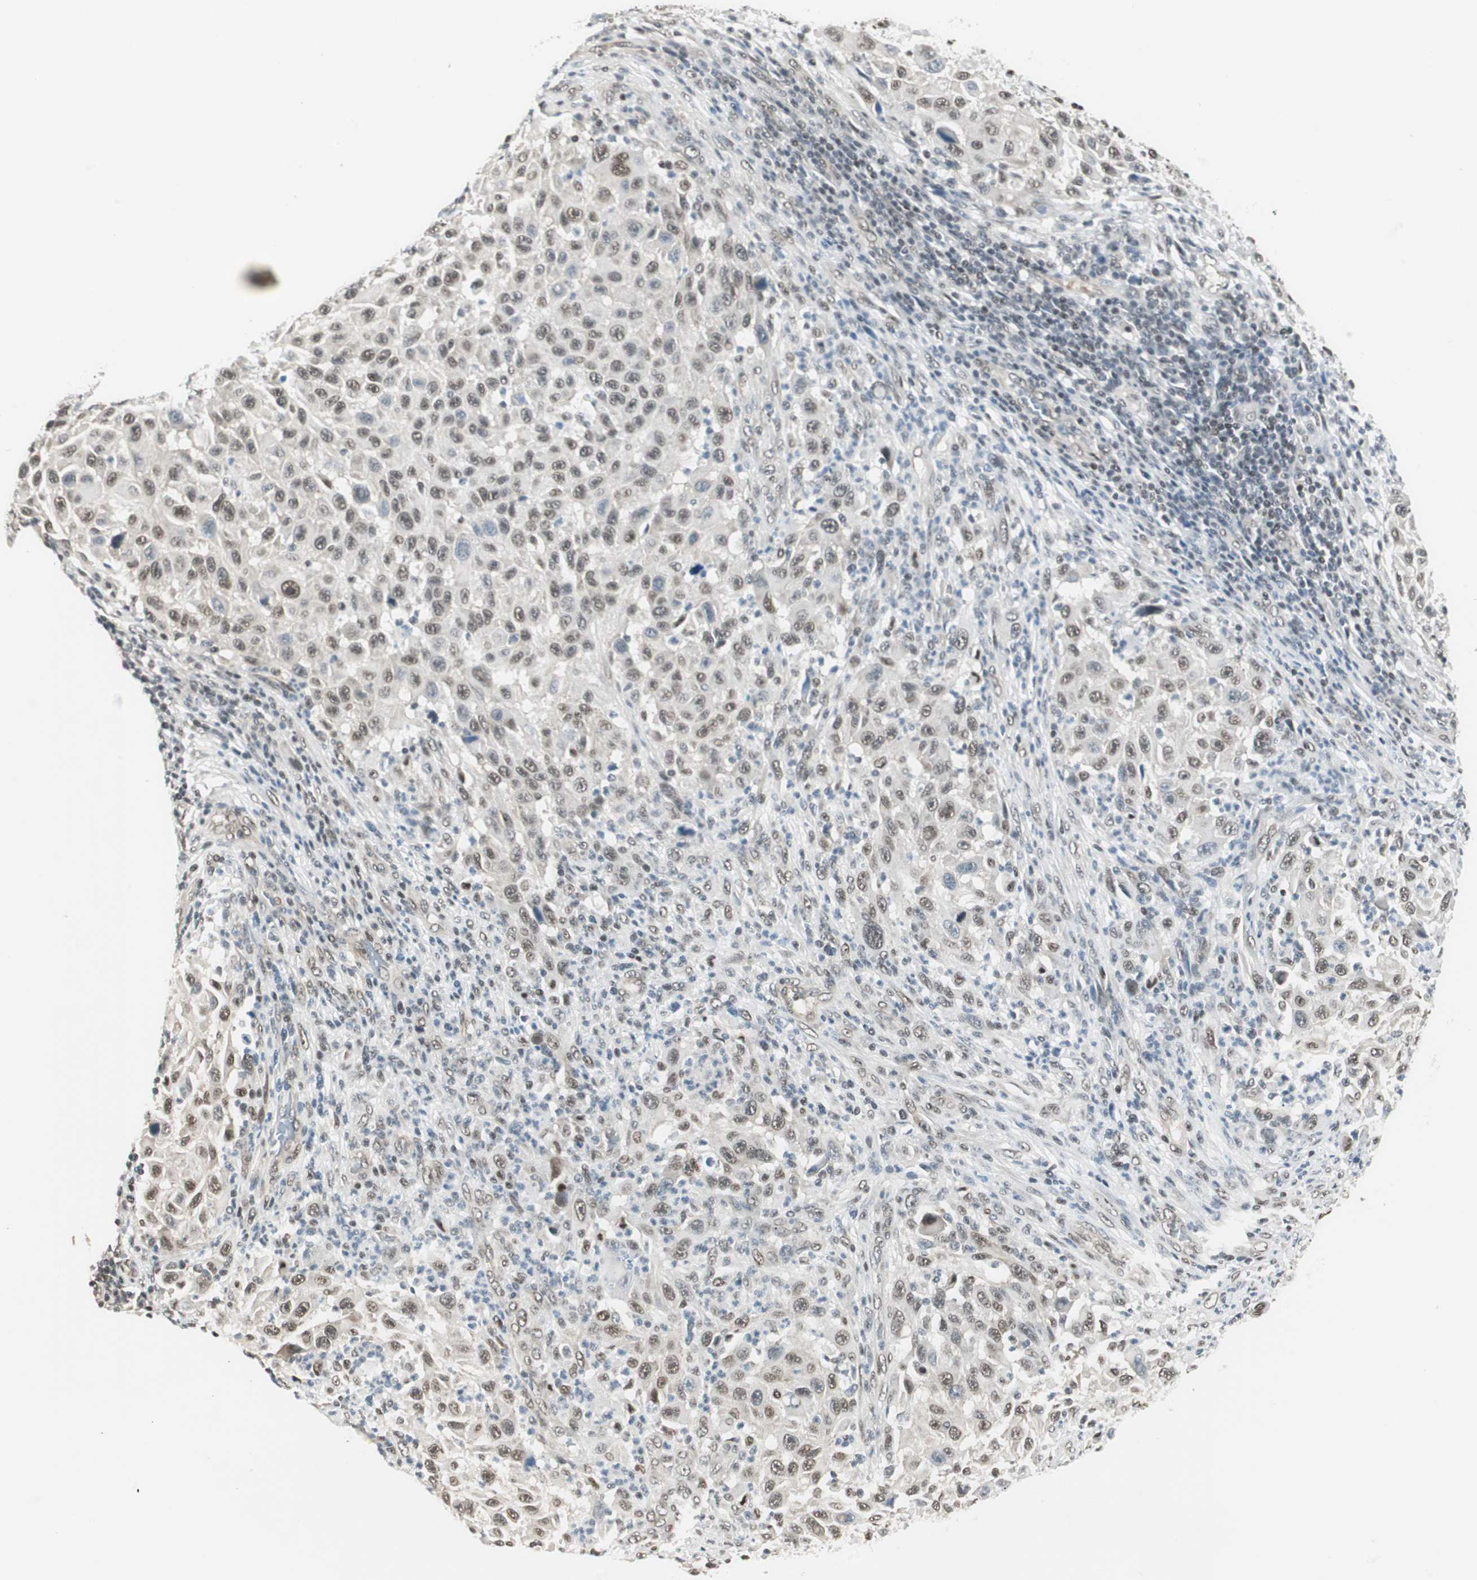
{"staining": {"intensity": "moderate", "quantity": ">75%", "location": "nuclear"}, "tissue": "melanoma", "cell_type": "Tumor cells", "image_type": "cancer", "snomed": [{"axis": "morphology", "description": "Malignant melanoma, Metastatic site"}, {"axis": "topography", "description": "Lymph node"}], "caption": "Malignant melanoma (metastatic site) stained with IHC reveals moderate nuclear expression in about >75% of tumor cells.", "gene": "ZBTB17", "patient": {"sex": "male", "age": 61}}